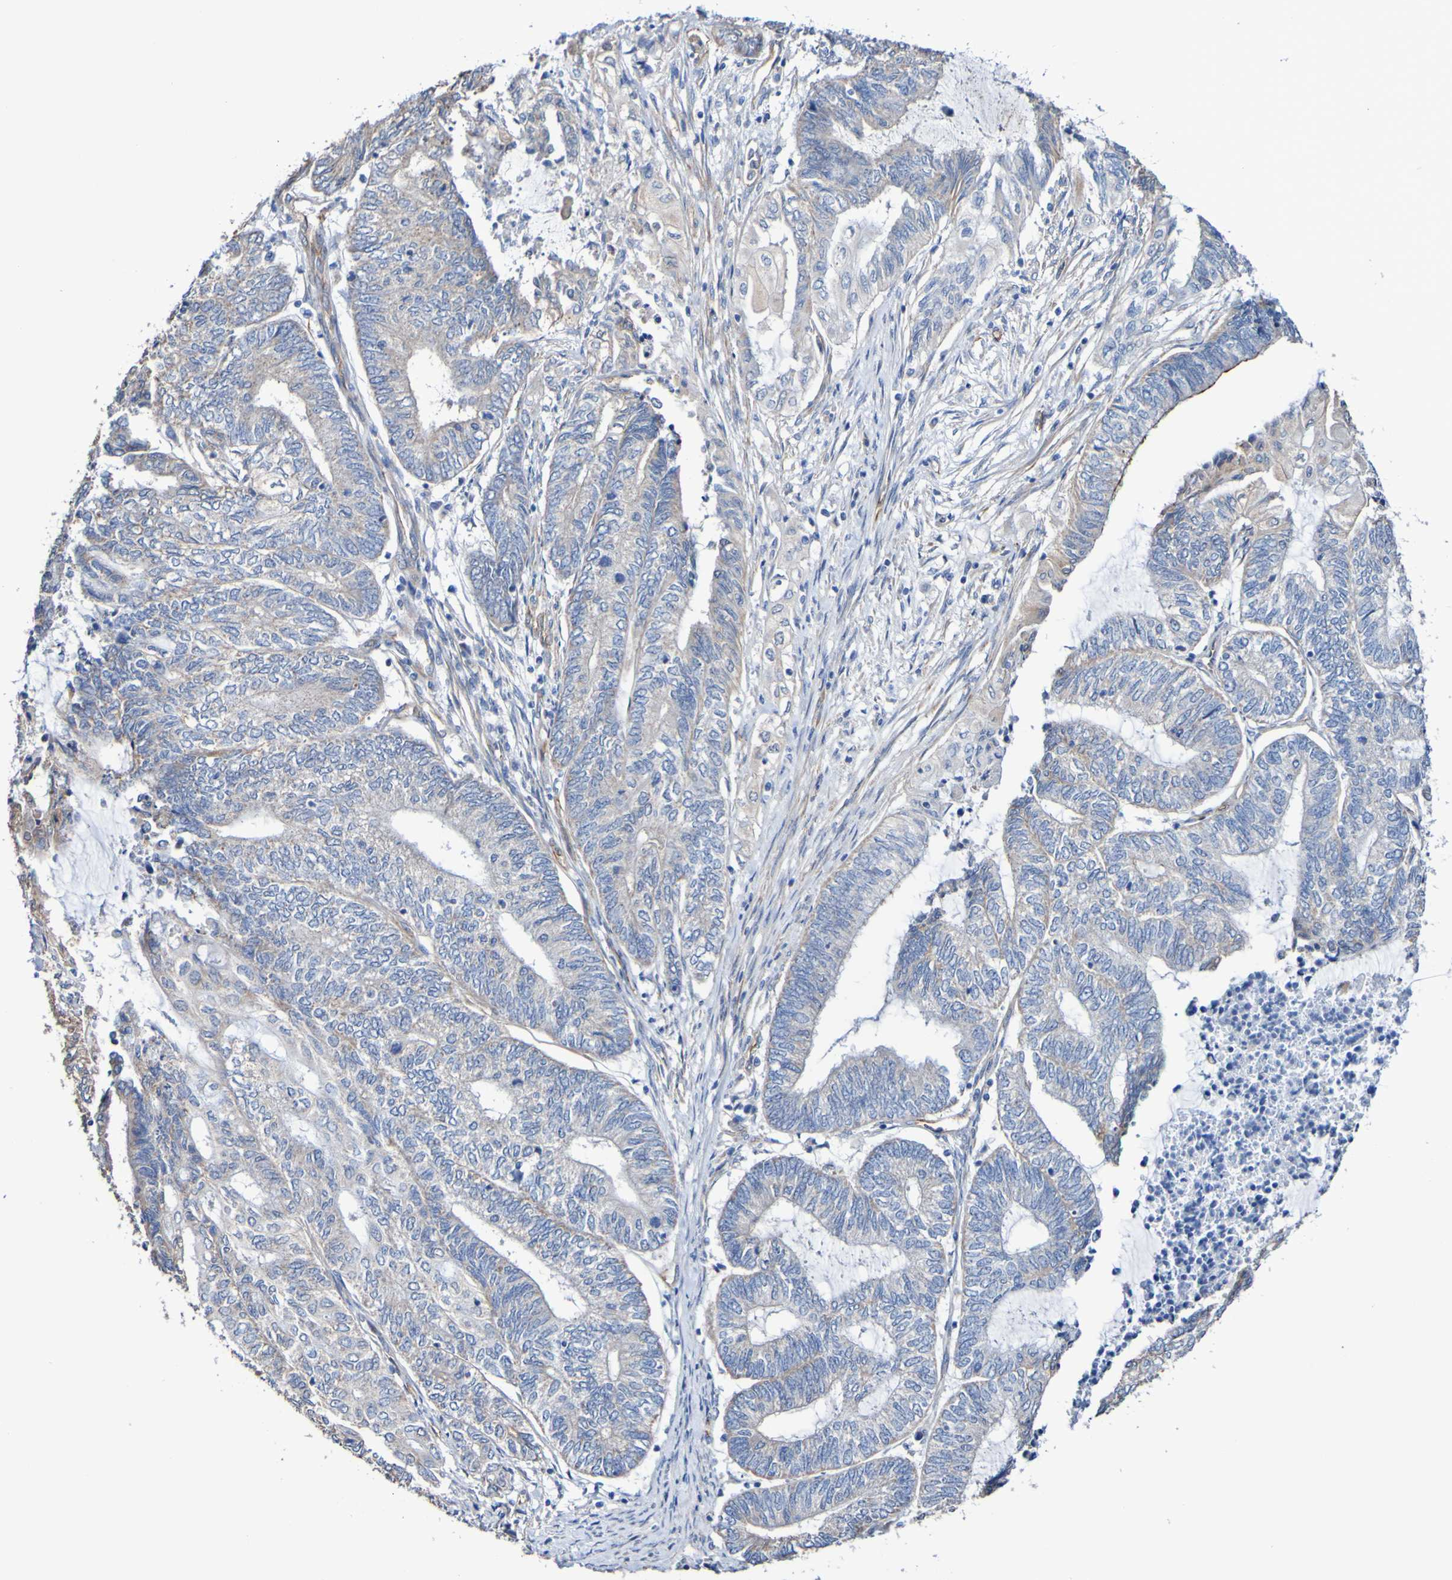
{"staining": {"intensity": "weak", "quantity": "<25%", "location": "cytoplasmic/membranous"}, "tissue": "endometrial cancer", "cell_type": "Tumor cells", "image_type": "cancer", "snomed": [{"axis": "morphology", "description": "Adenocarcinoma, NOS"}, {"axis": "topography", "description": "Uterus"}, {"axis": "topography", "description": "Endometrium"}], "caption": "DAB immunohistochemical staining of human adenocarcinoma (endometrial) exhibits no significant positivity in tumor cells.", "gene": "ELMOD3", "patient": {"sex": "female", "age": 70}}